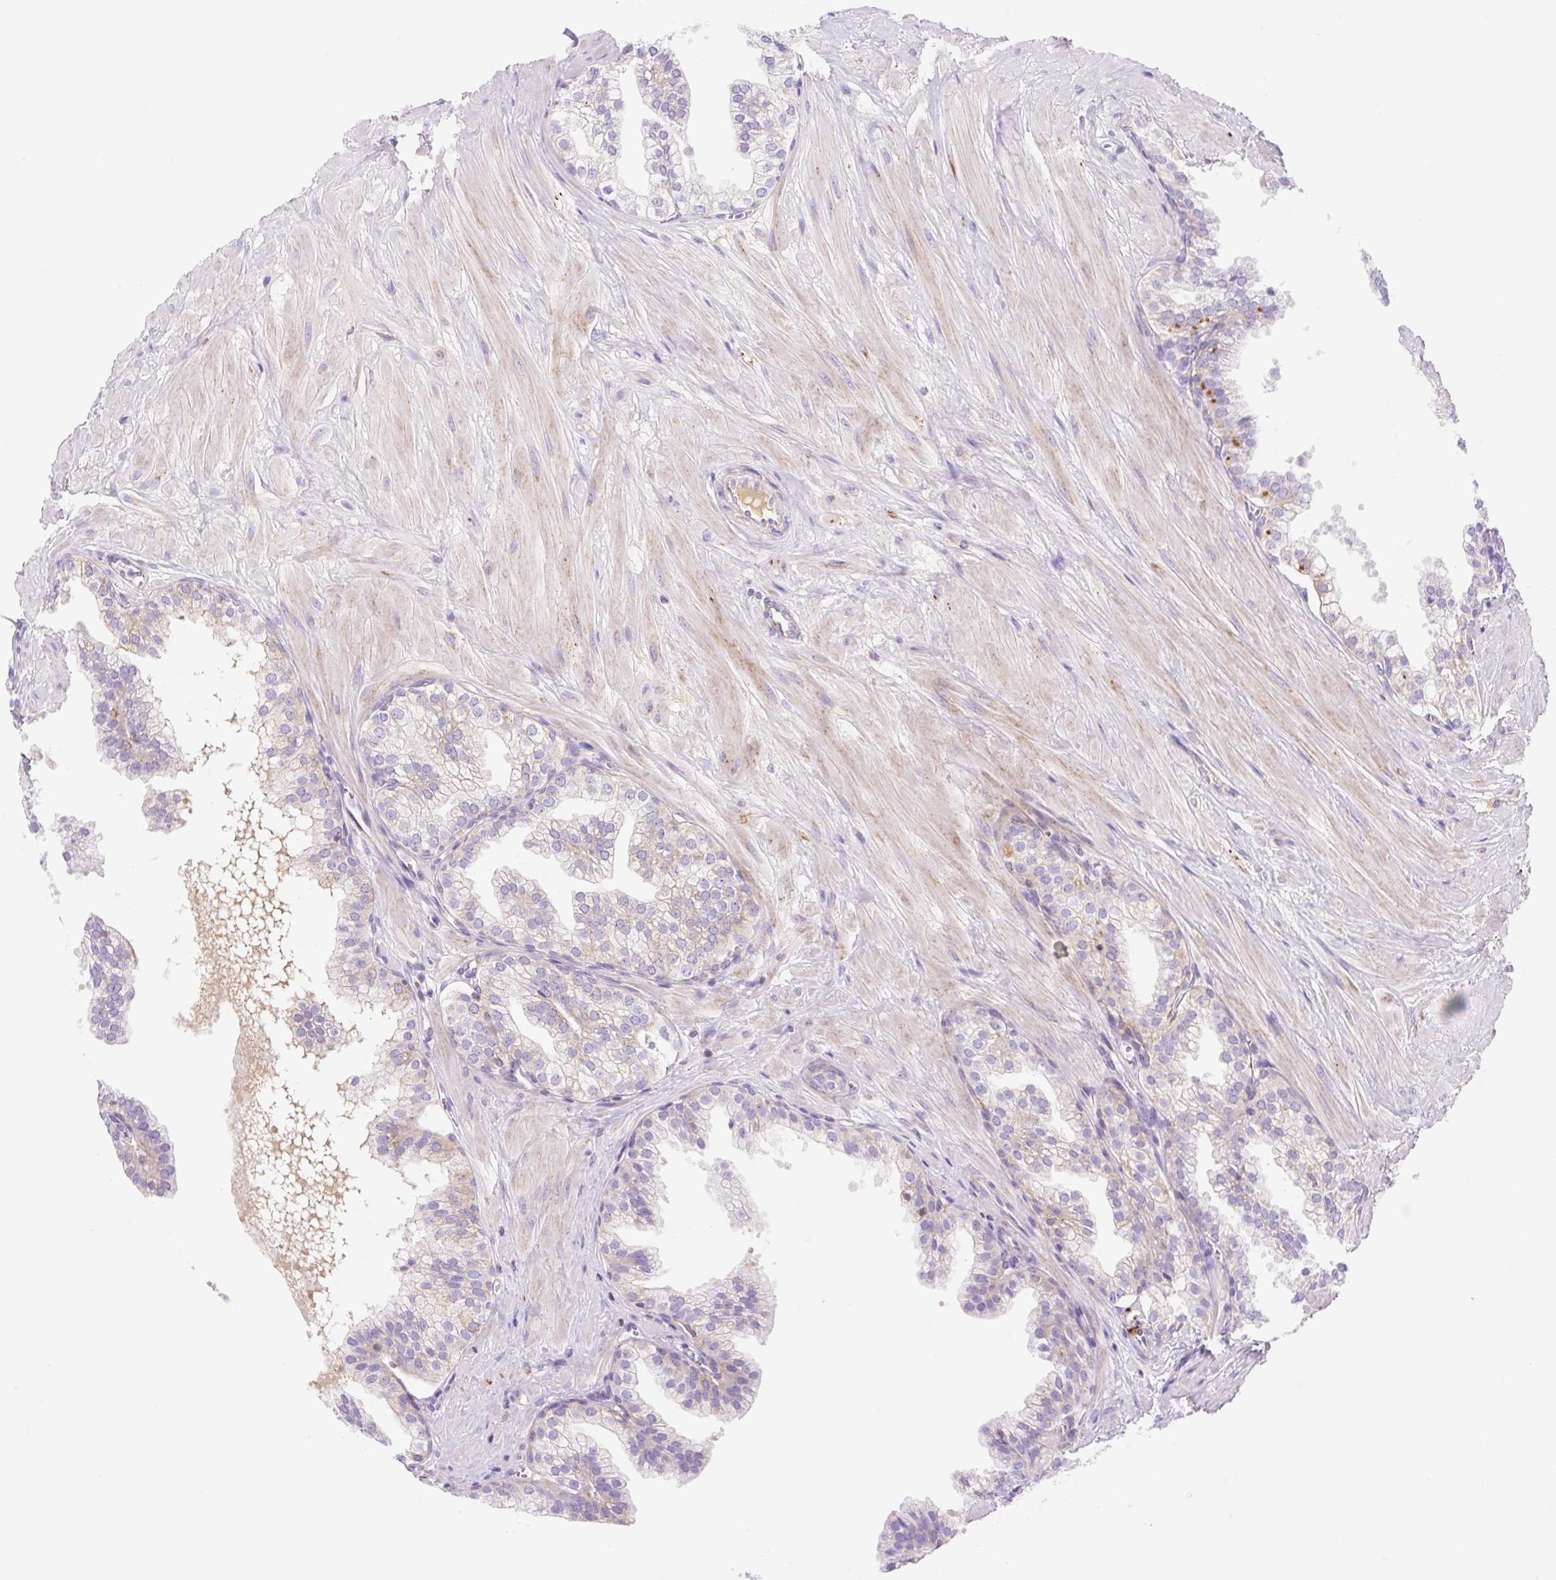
{"staining": {"intensity": "moderate", "quantity": "<25%", "location": "cytoplasmic/membranous"}, "tissue": "prostate", "cell_type": "Glandular cells", "image_type": "normal", "snomed": [{"axis": "morphology", "description": "Normal tissue, NOS"}, {"axis": "topography", "description": "Prostate"}, {"axis": "topography", "description": "Peripheral nerve tissue"}], "caption": "Glandular cells show low levels of moderate cytoplasmic/membranous expression in about <25% of cells in benign prostate. Using DAB (3,3'-diaminobenzidine) (brown) and hematoxylin (blue) stains, captured at high magnification using brightfield microscopy.", "gene": "ETNK2", "patient": {"sex": "male", "age": 55}}